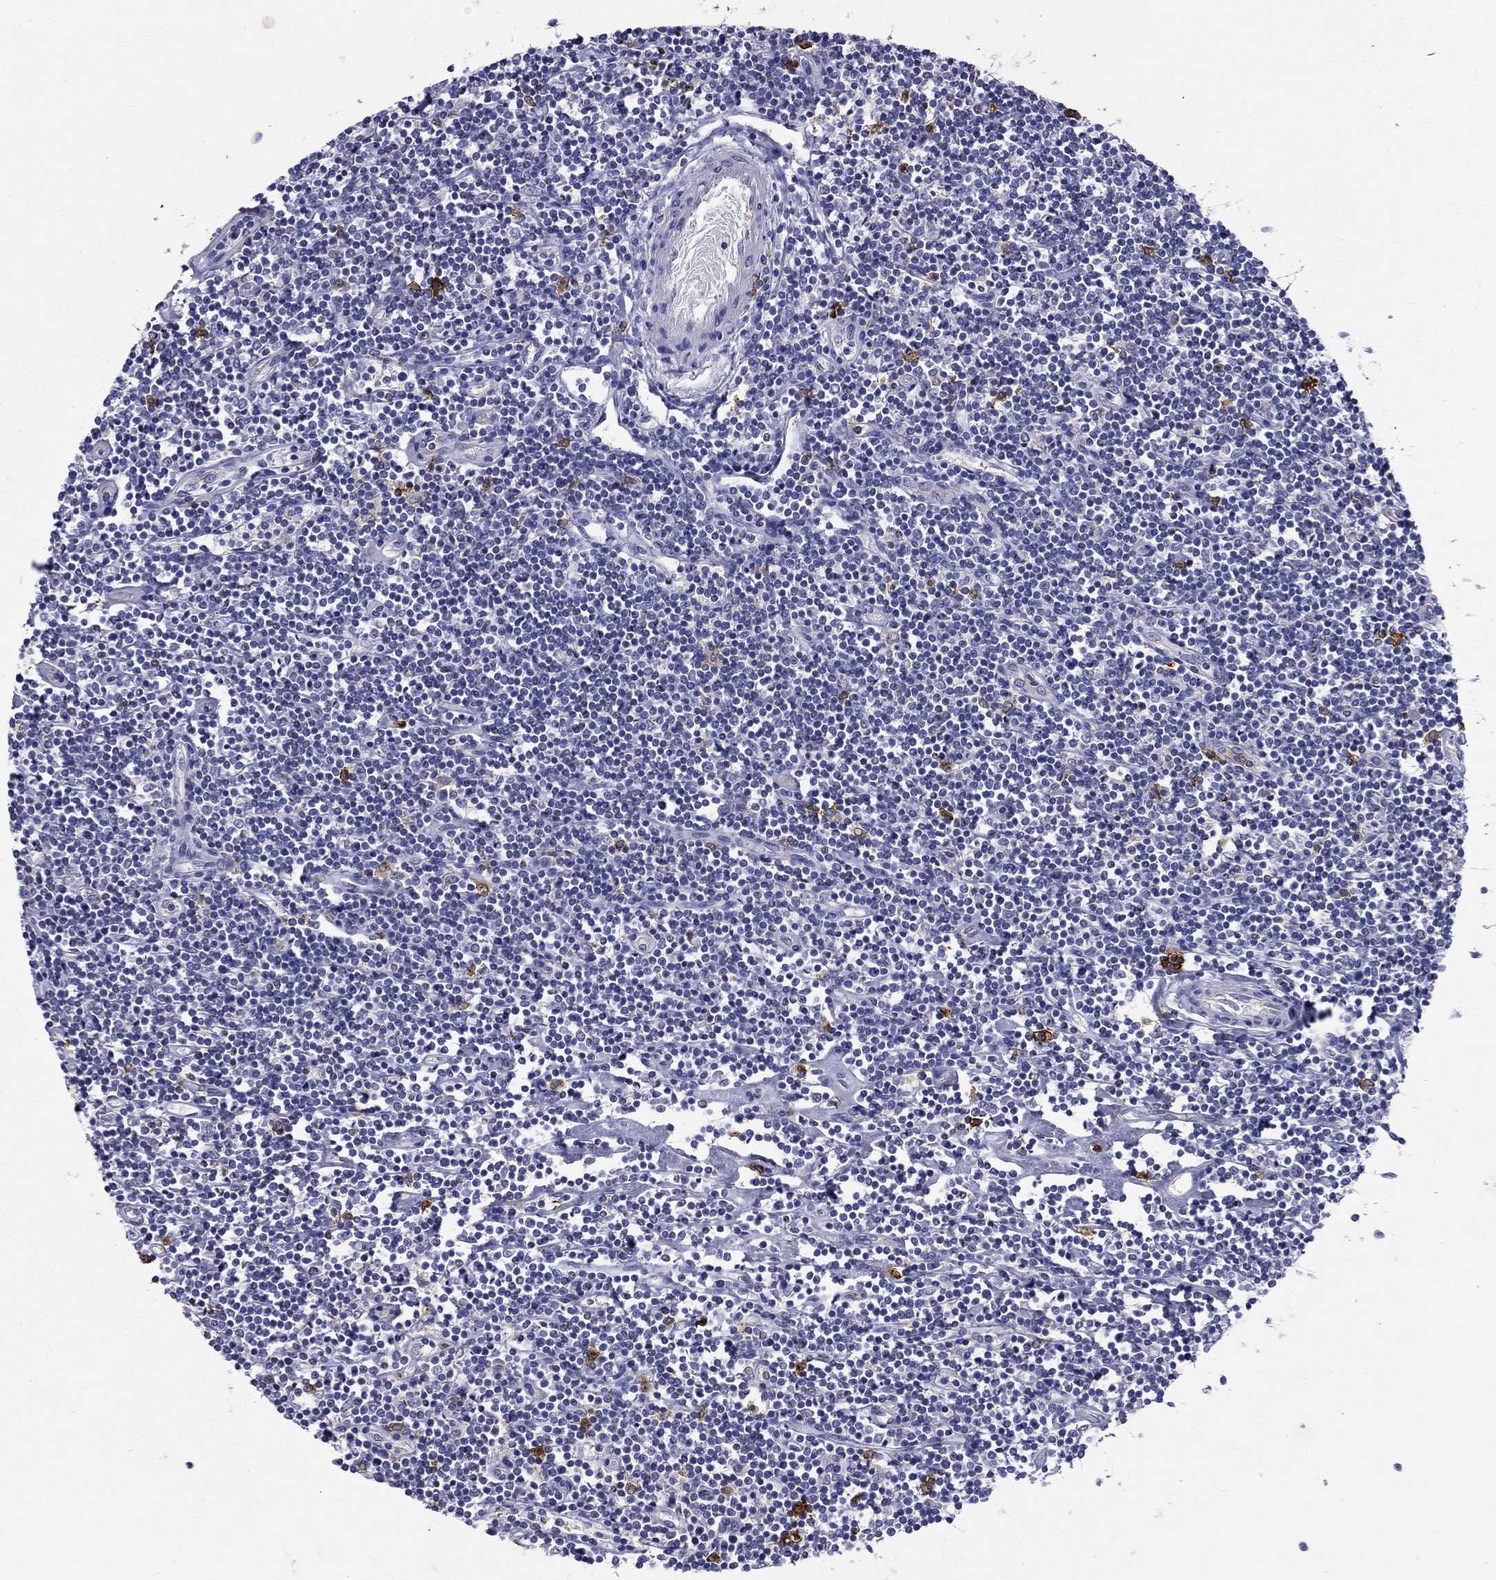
{"staining": {"intensity": "negative", "quantity": "none", "location": "none"}, "tissue": "lymphoma", "cell_type": "Tumor cells", "image_type": "cancer", "snomed": [{"axis": "morphology", "description": "Hodgkin's disease, NOS"}, {"axis": "topography", "description": "Lymph node"}], "caption": "Immunohistochemical staining of human Hodgkin's disease demonstrates no significant expression in tumor cells.", "gene": "IGSF8", "patient": {"sex": "male", "age": 40}}